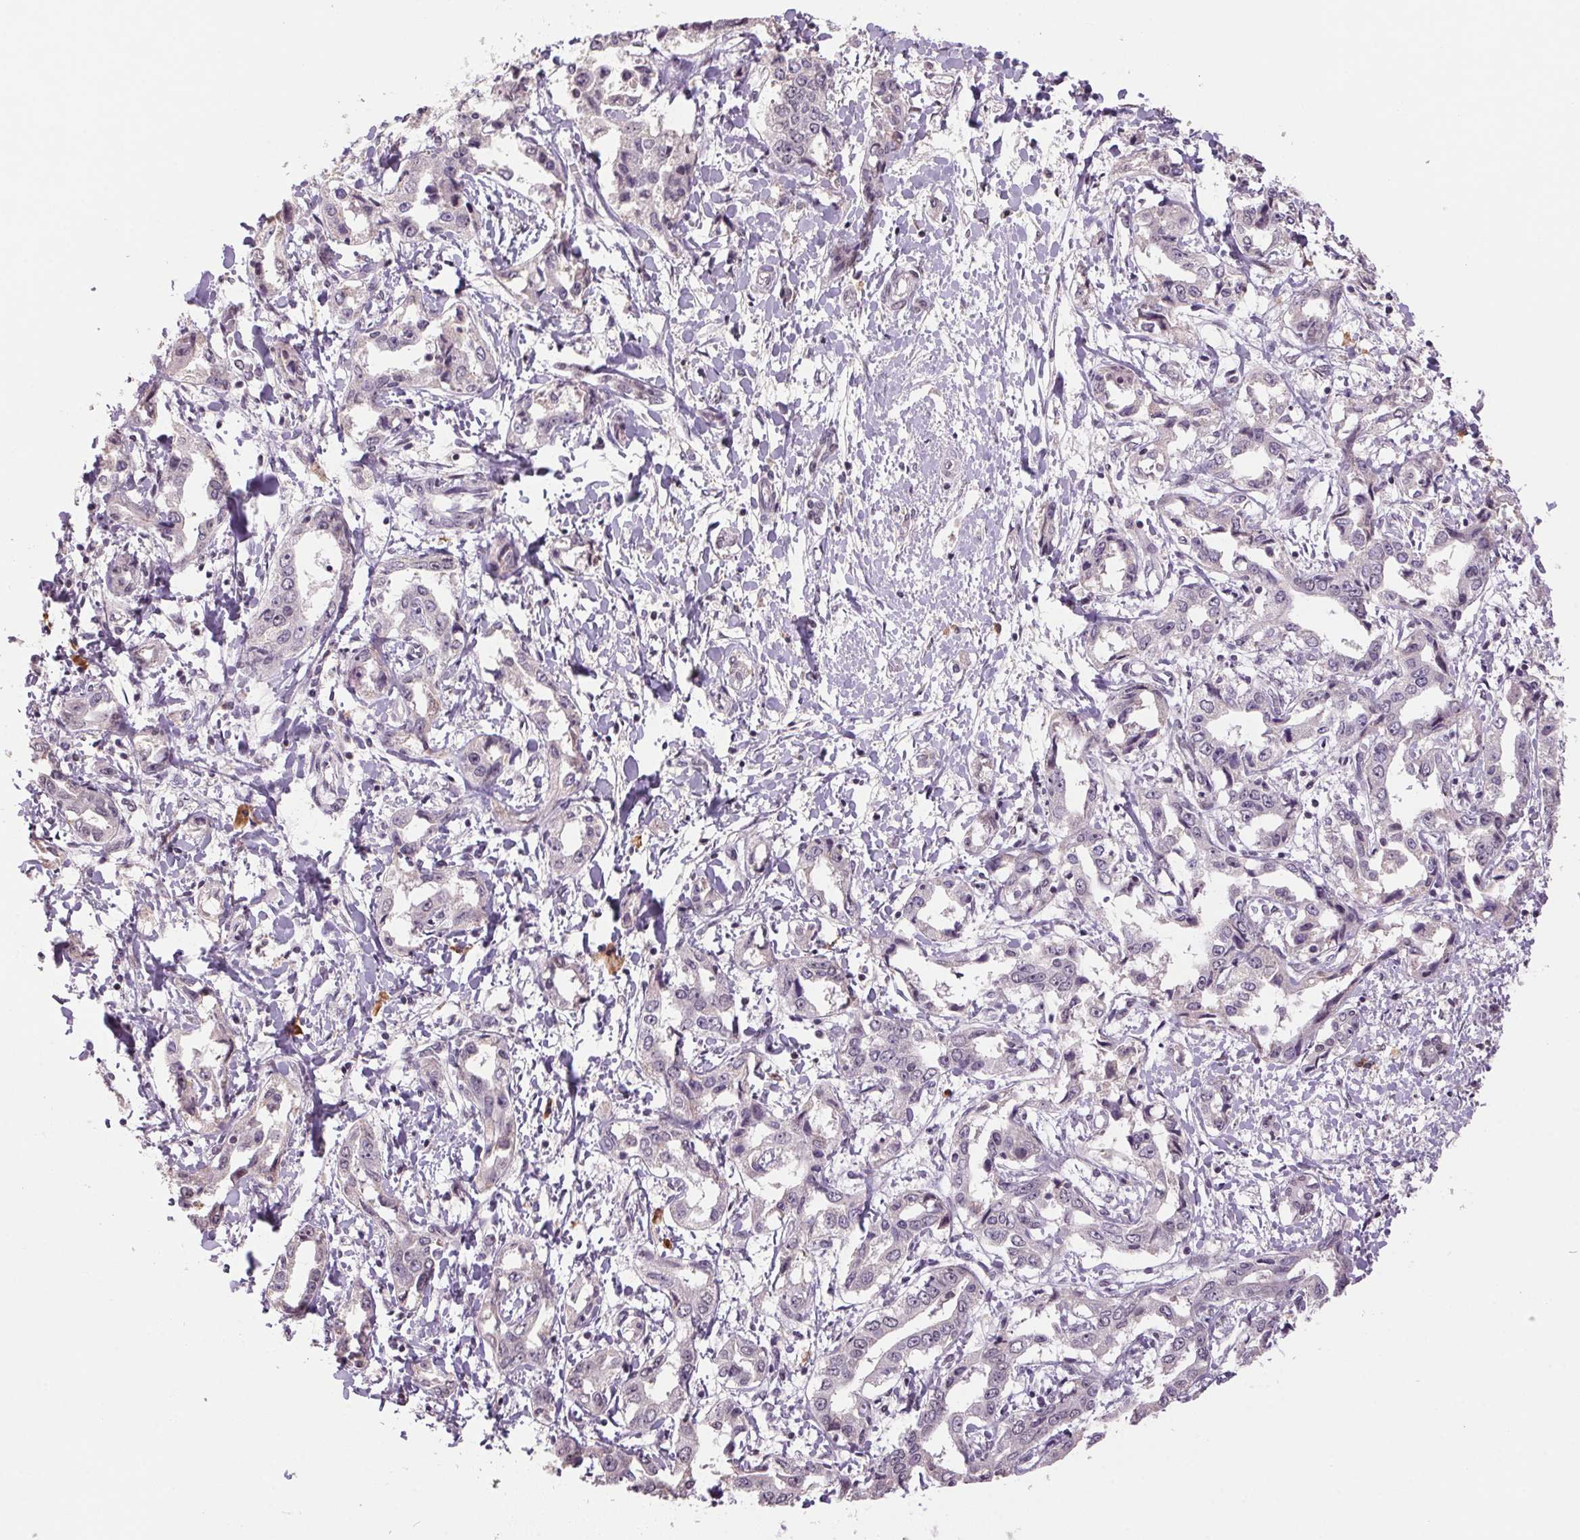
{"staining": {"intensity": "negative", "quantity": "none", "location": "none"}, "tissue": "liver cancer", "cell_type": "Tumor cells", "image_type": "cancer", "snomed": [{"axis": "morphology", "description": "Cholangiocarcinoma"}, {"axis": "topography", "description": "Liver"}], "caption": "High magnification brightfield microscopy of liver cancer (cholangiocarcinoma) stained with DAB (3,3'-diaminobenzidine) (brown) and counterstained with hematoxylin (blue): tumor cells show no significant staining. The staining was performed using DAB to visualize the protein expression in brown, while the nuclei were stained in blue with hematoxylin (Magnification: 20x).", "gene": "ZBTB4", "patient": {"sex": "male", "age": 59}}